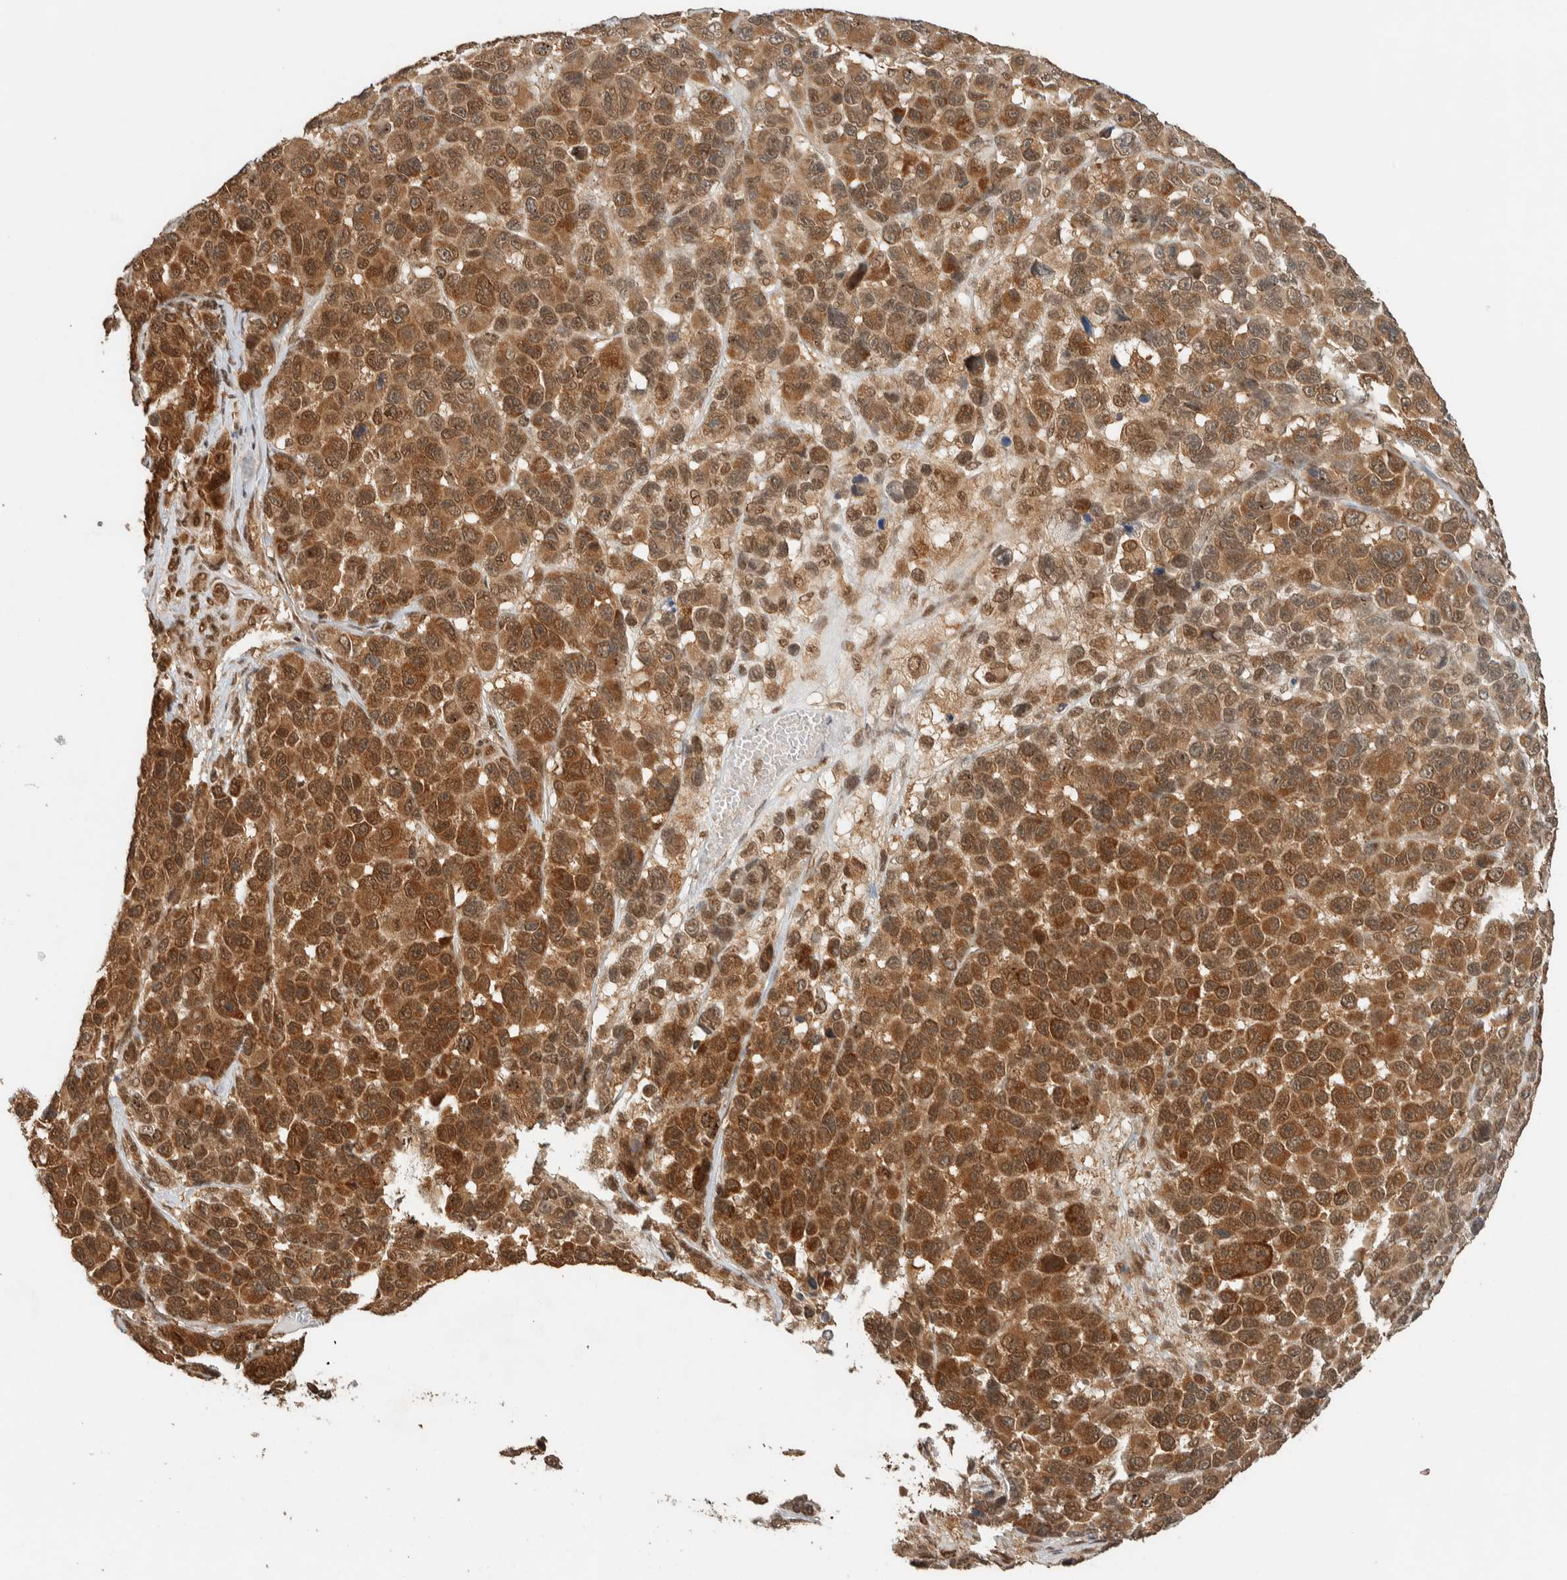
{"staining": {"intensity": "moderate", "quantity": ">75%", "location": "cytoplasmic/membranous,nuclear"}, "tissue": "melanoma", "cell_type": "Tumor cells", "image_type": "cancer", "snomed": [{"axis": "morphology", "description": "Malignant melanoma, NOS"}, {"axis": "topography", "description": "Skin"}], "caption": "Immunohistochemical staining of human melanoma demonstrates medium levels of moderate cytoplasmic/membranous and nuclear positivity in about >75% of tumor cells.", "gene": "ZBTB2", "patient": {"sex": "male", "age": 53}}